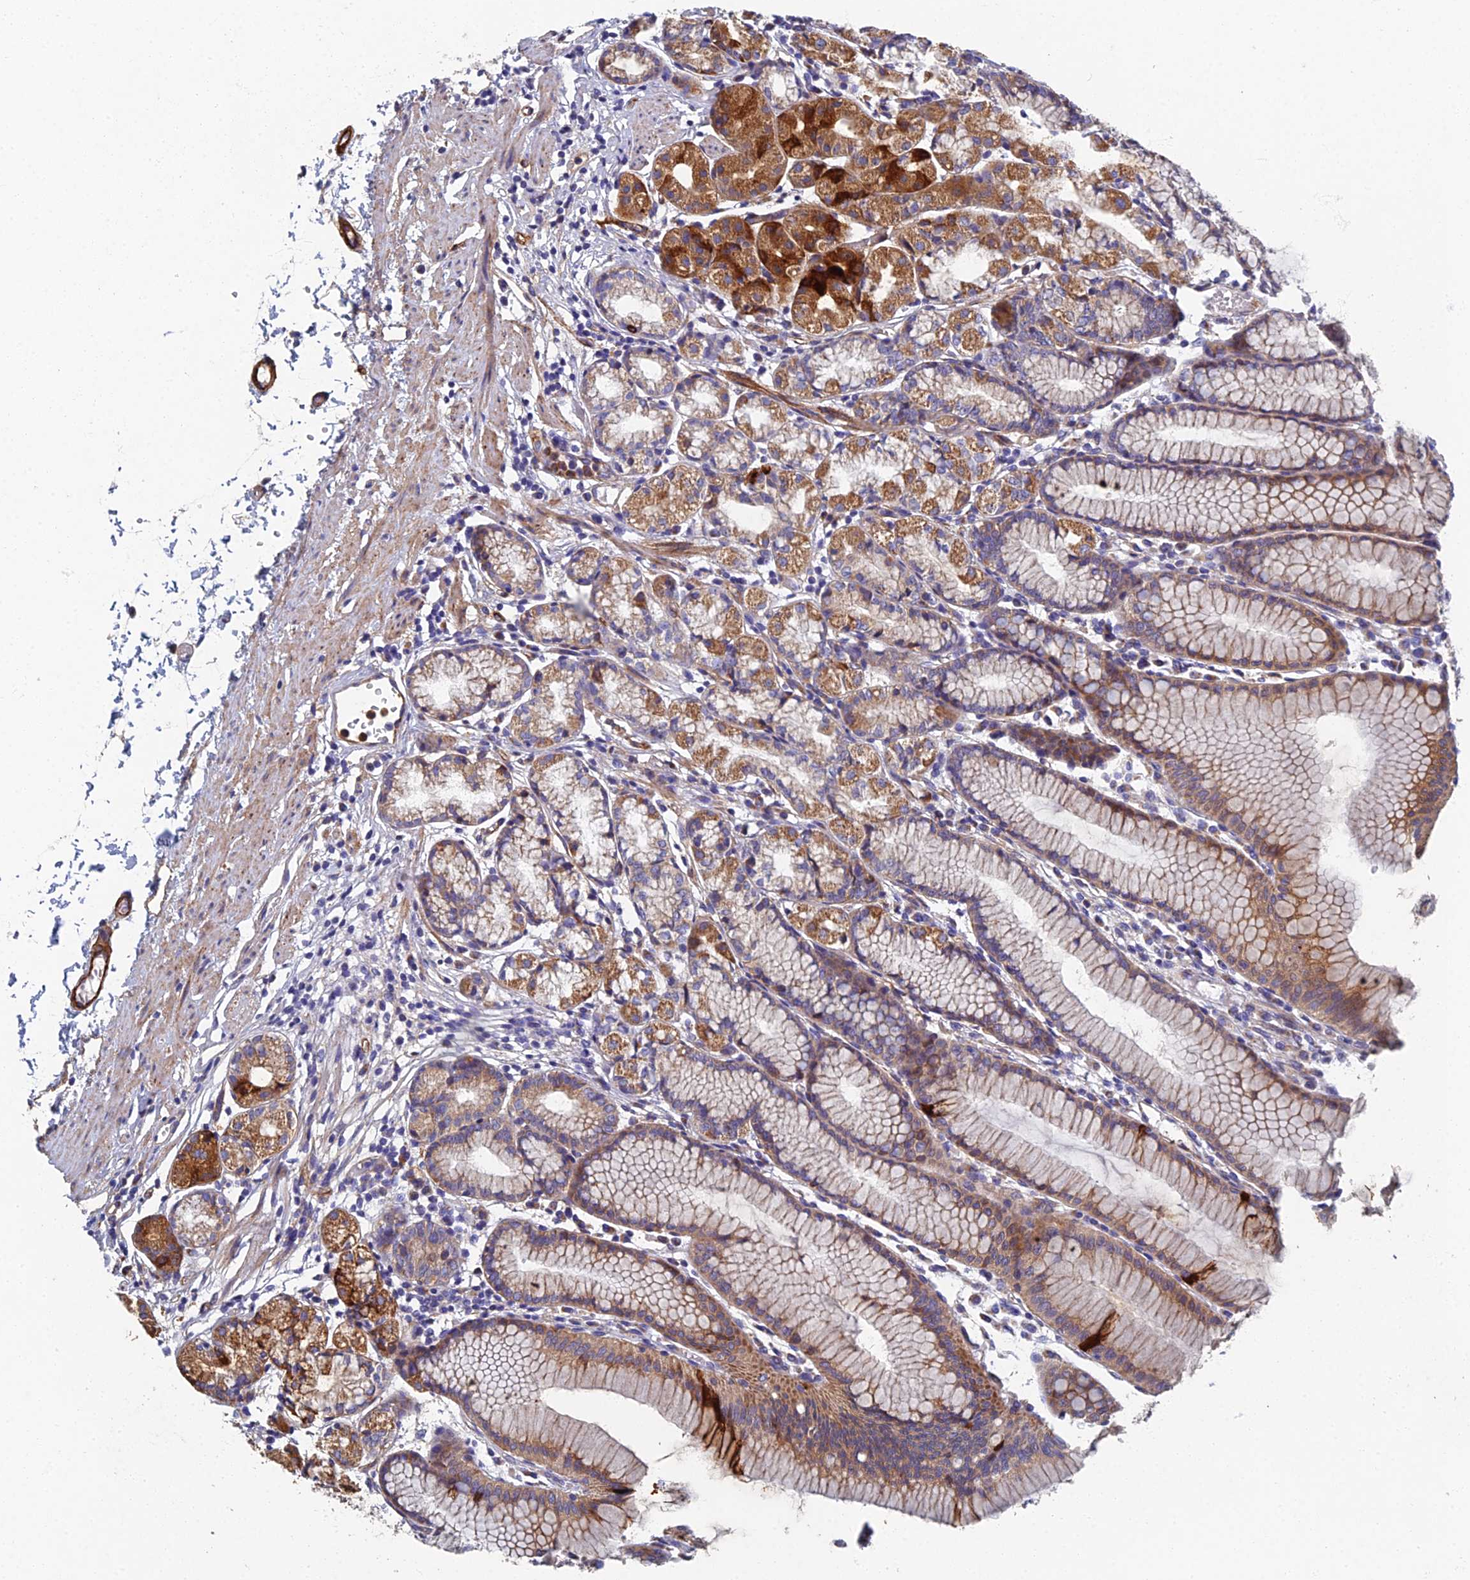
{"staining": {"intensity": "moderate", "quantity": ">75%", "location": "cytoplasmic/membranous"}, "tissue": "stomach", "cell_type": "Glandular cells", "image_type": "normal", "snomed": [{"axis": "morphology", "description": "Normal tissue, NOS"}, {"axis": "topography", "description": "Stomach"}], "caption": "Immunohistochemistry (IHC) photomicrograph of benign human stomach stained for a protein (brown), which shows medium levels of moderate cytoplasmic/membranous staining in approximately >75% of glandular cells.", "gene": "RNASEK", "patient": {"sex": "female", "age": 57}}